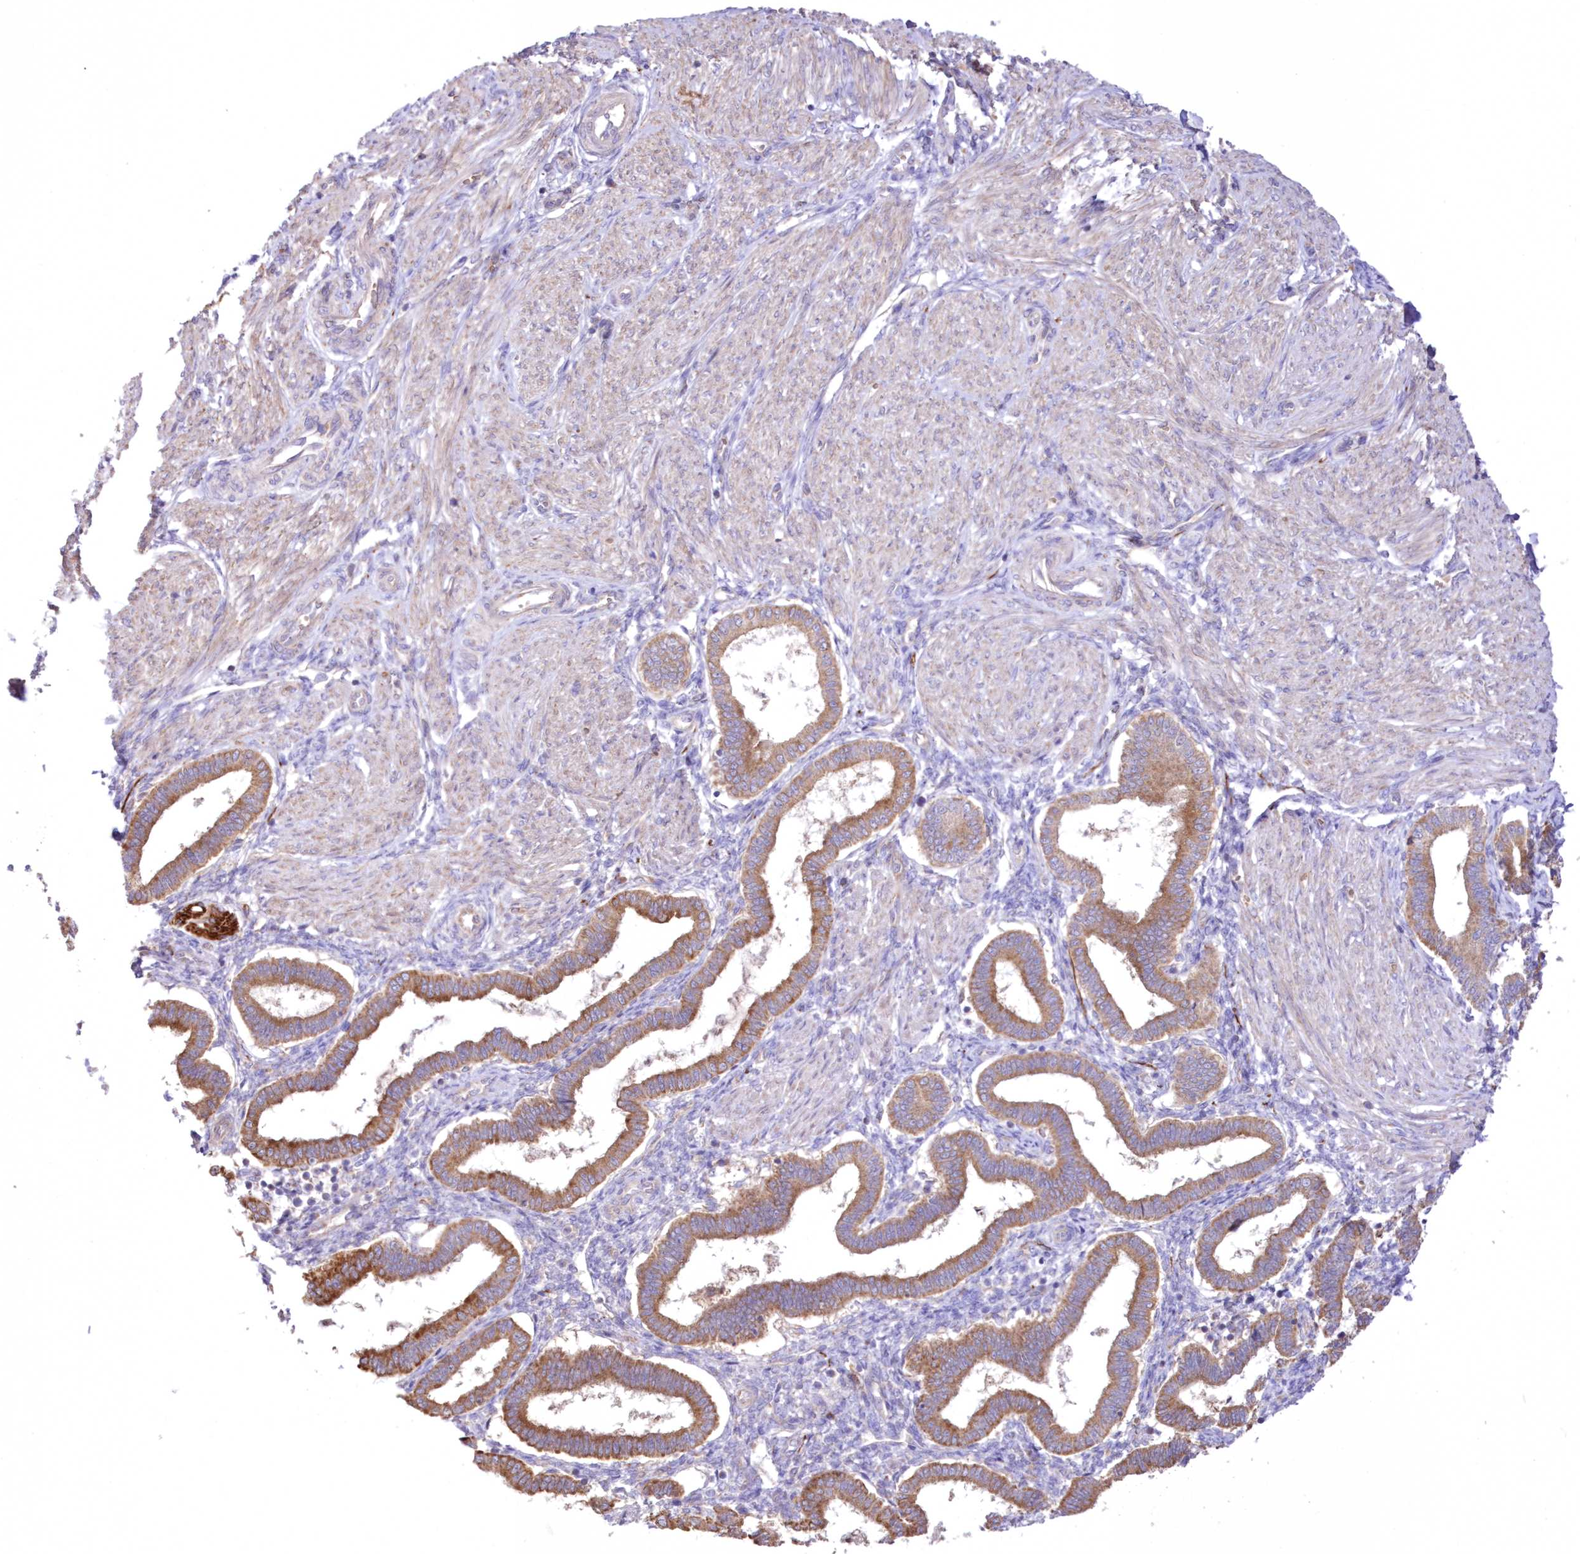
{"staining": {"intensity": "negative", "quantity": "none", "location": "none"}, "tissue": "endometrium", "cell_type": "Cells in endometrial stroma", "image_type": "normal", "snomed": [{"axis": "morphology", "description": "Normal tissue, NOS"}, {"axis": "topography", "description": "Endometrium"}], "caption": "A high-resolution histopathology image shows IHC staining of benign endometrium, which displays no significant positivity in cells in endometrial stroma.", "gene": "FCHO2", "patient": {"sex": "female", "age": 24}}